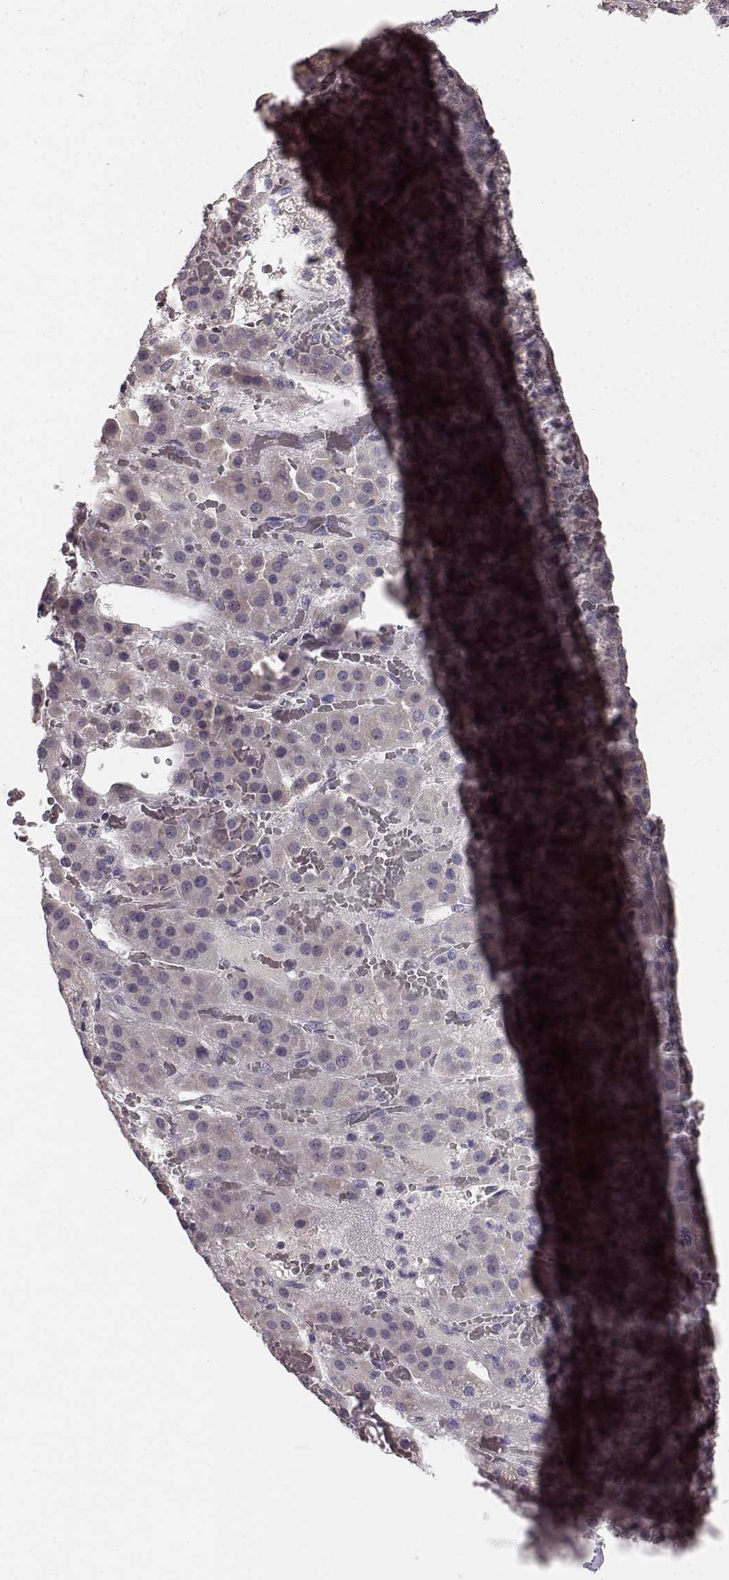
{"staining": {"intensity": "negative", "quantity": "none", "location": "none"}, "tissue": "adrenal gland", "cell_type": "Glandular cells", "image_type": "normal", "snomed": [{"axis": "morphology", "description": "Normal tissue, NOS"}, {"axis": "topography", "description": "Adrenal gland"}], "caption": "IHC of benign adrenal gland displays no positivity in glandular cells.", "gene": "BFSP2", "patient": {"sex": "male", "age": 57}}